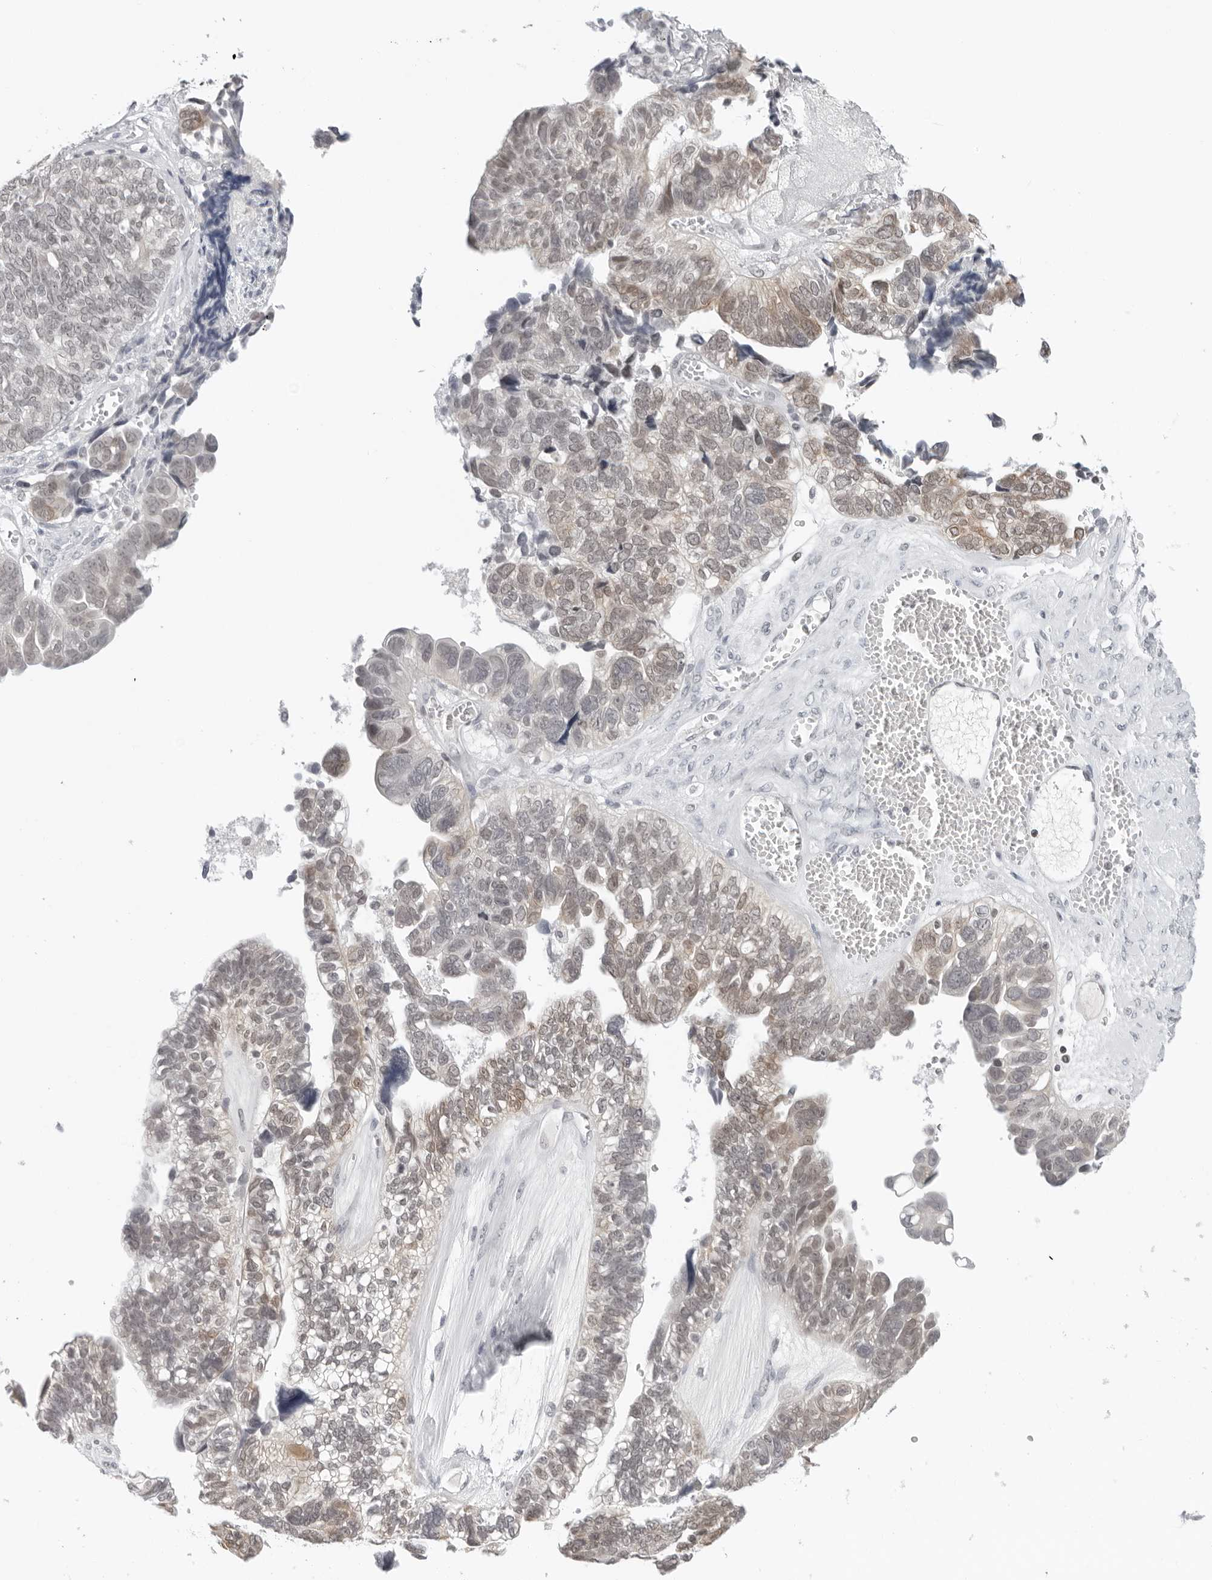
{"staining": {"intensity": "weak", "quantity": ">75%", "location": "nuclear"}, "tissue": "ovarian cancer", "cell_type": "Tumor cells", "image_type": "cancer", "snomed": [{"axis": "morphology", "description": "Cystadenocarcinoma, serous, NOS"}, {"axis": "topography", "description": "Ovary"}], "caption": "This image demonstrates IHC staining of human ovarian cancer (serous cystadenocarcinoma), with low weak nuclear expression in approximately >75% of tumor cells.", "gene": "FLG2", "patient": {"sex": "female", "age": 79}}